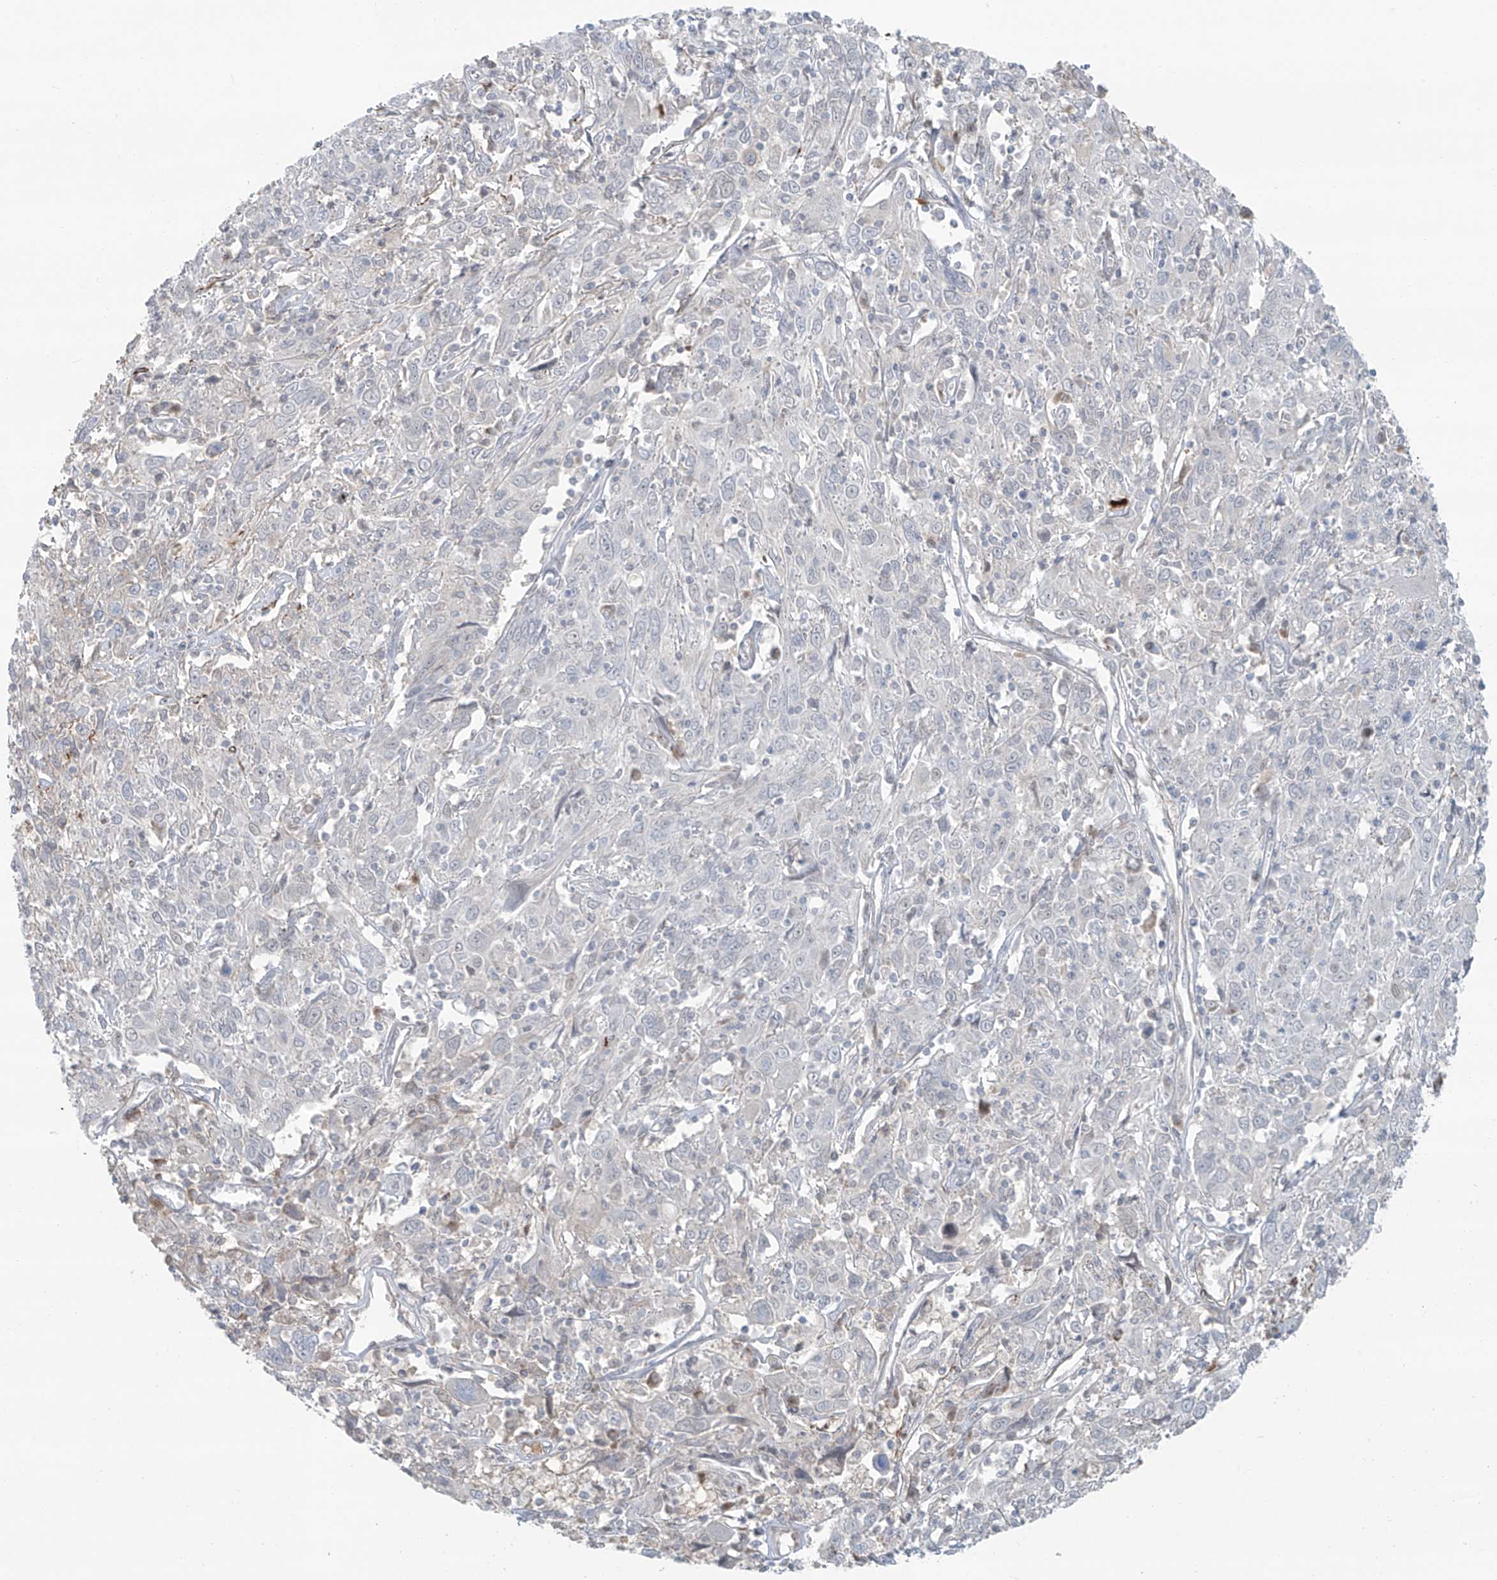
{"staining": {"intensity": "negative", "quantity": "none", "location": "none"}, "tissue": "cervical cancer", "cell_type": "Tumor cells", "image_type": "cancer", "snomed": [{"axis": "morphology", "description": "Squamous cell carcinoma, NOS"}, {"axis": "topography", "description": "Cervix"}], "caption": "Immunohistochemistry (IHC) of cervical cancer (squamous cell carcinoma) demonstrates no expression in tumor cells.", "gene": "RASGEF1A", "patient": {"sex": "female", "age": 46}}